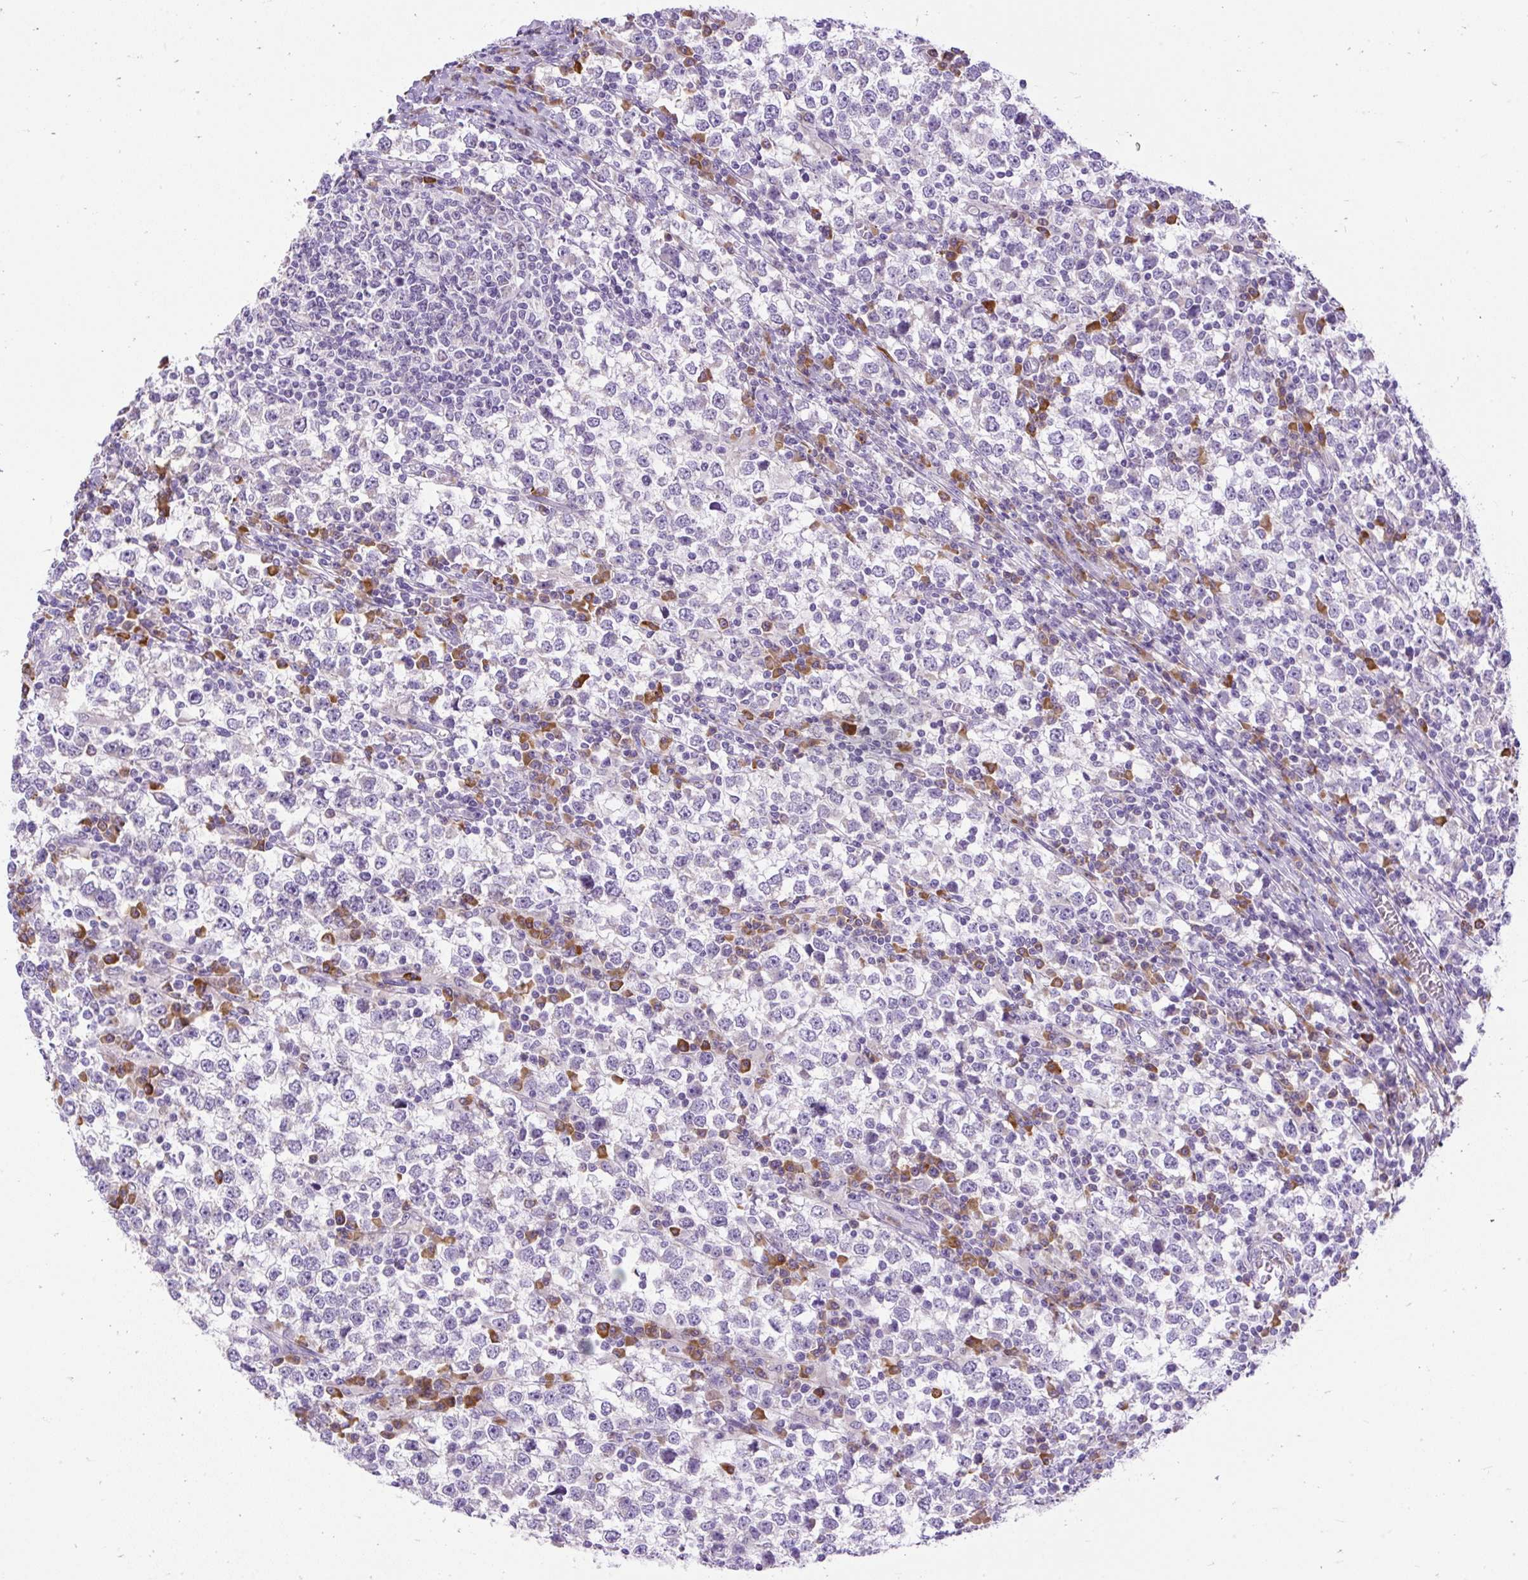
{"staining": {"intensity": "negative", "quantity": "none", "location": "none"}, "tissue": "testis cancer", "cell_type": "Tumor cells", "image_type": "cancer", "snomed": [{"axis": "morphology", "description": "Seminoma, NOS"}, {"axis": "topography", "description": "Testis"}], "caption": "Tumor cells are negative for brown protein staining in testis cancer. (DAB immunohistochemistry, high magnification).", "gene": "SYBU", "patient": {"sex": "male", "age": 65}}